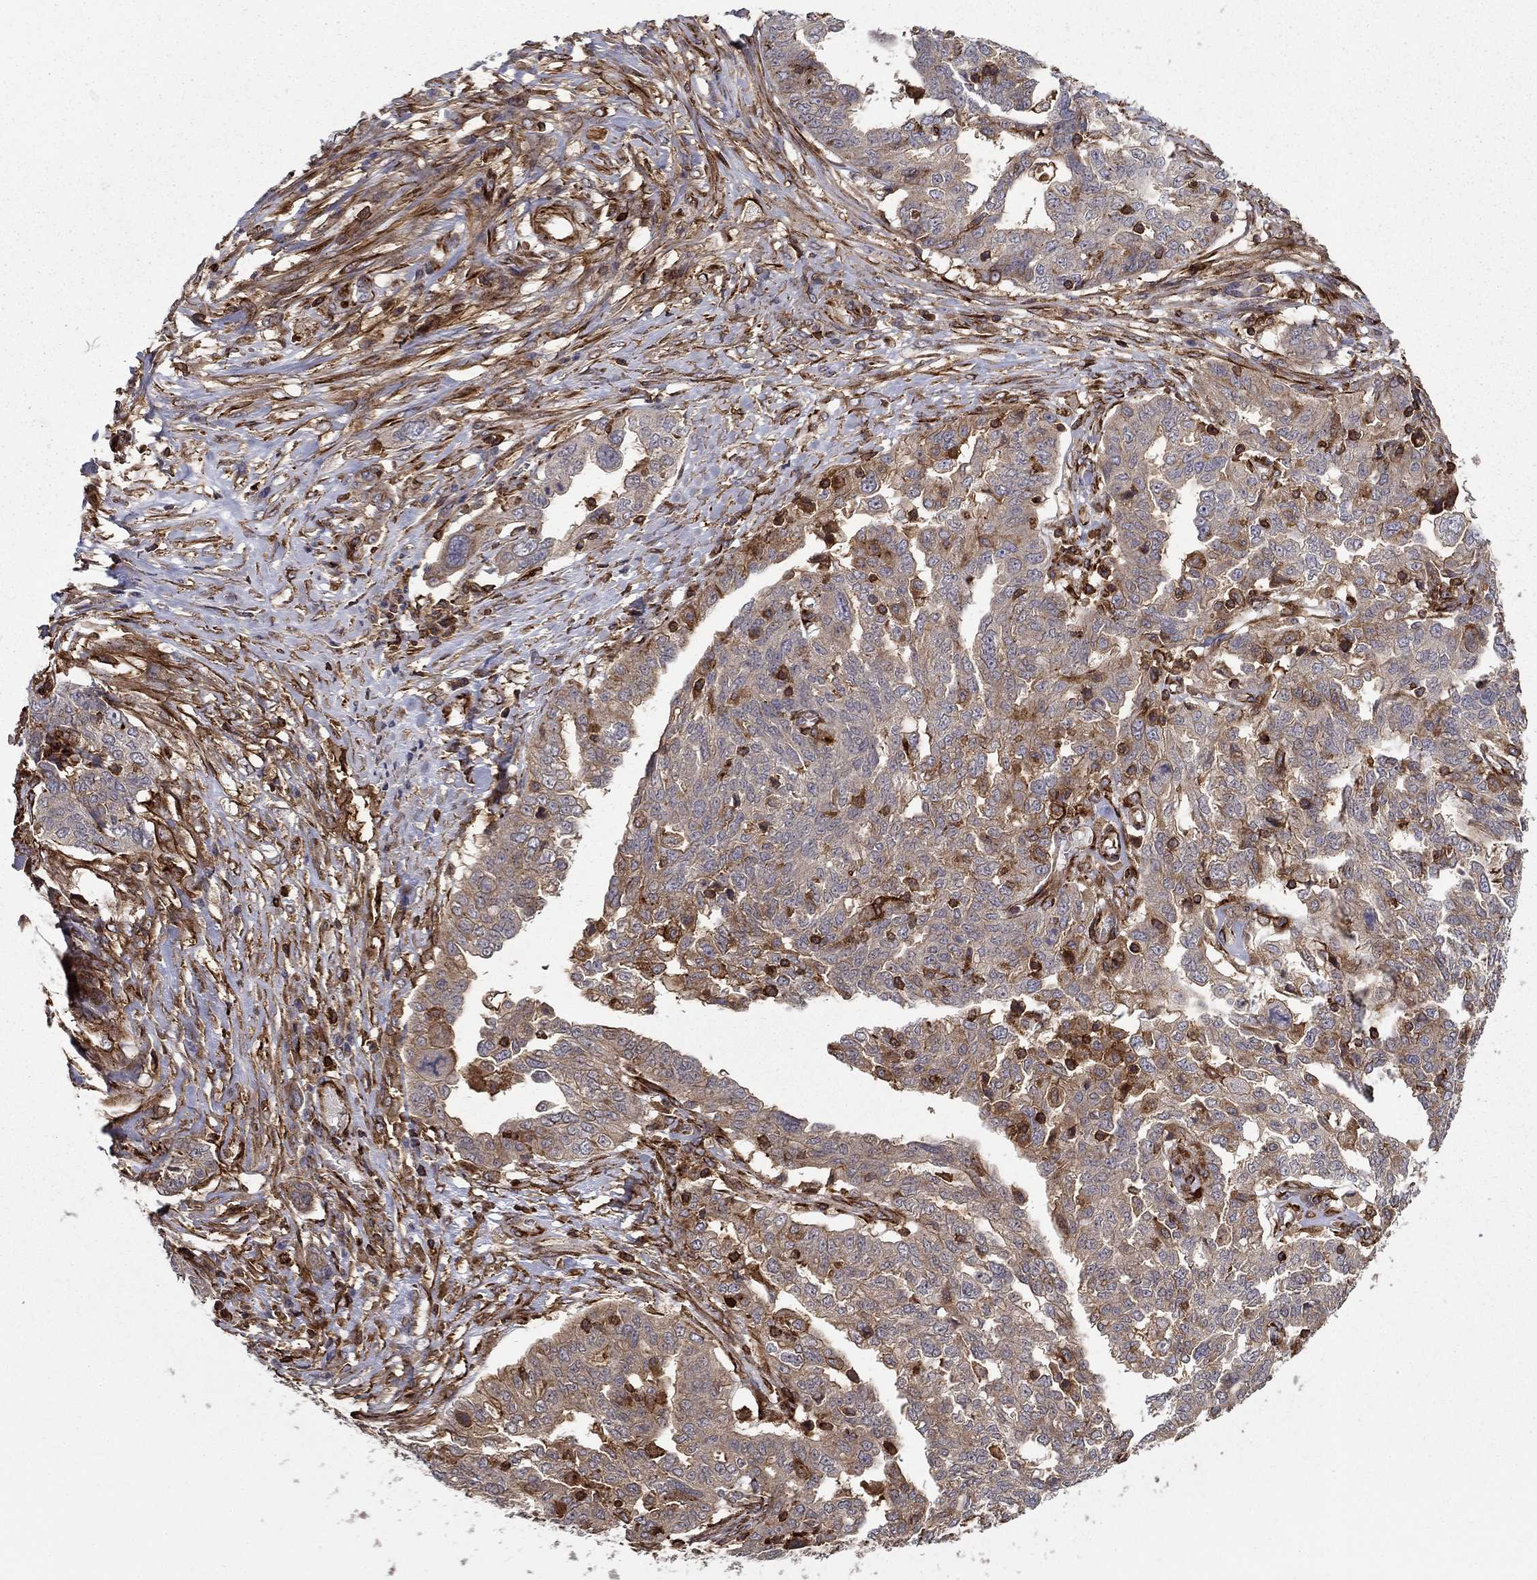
{"staining": {"intensity": "weak", "quantity": "25%-75%", "location": "cytoplasmic/membranous"}, "tissue": "ovarian cancer", "cell_type": "Tumor cells", "image_type": "cancer", "snomed": [{"axis": "morphology", "description": "Cystadenocarcinoma, serous, NOS"}, {"axis": "topography", "description": "Ovary"}], "caption": "A high-resolution photomicrograph shows immunohistochemistry (IHC) staining of ovarian serous cystadenocarcinoma, which displays weak cytoplasmic/membranous positivity in approximately 25%-75% of tumor cells.", "gene": "ADM", "patient": {"sex": "female", "age": 67}}